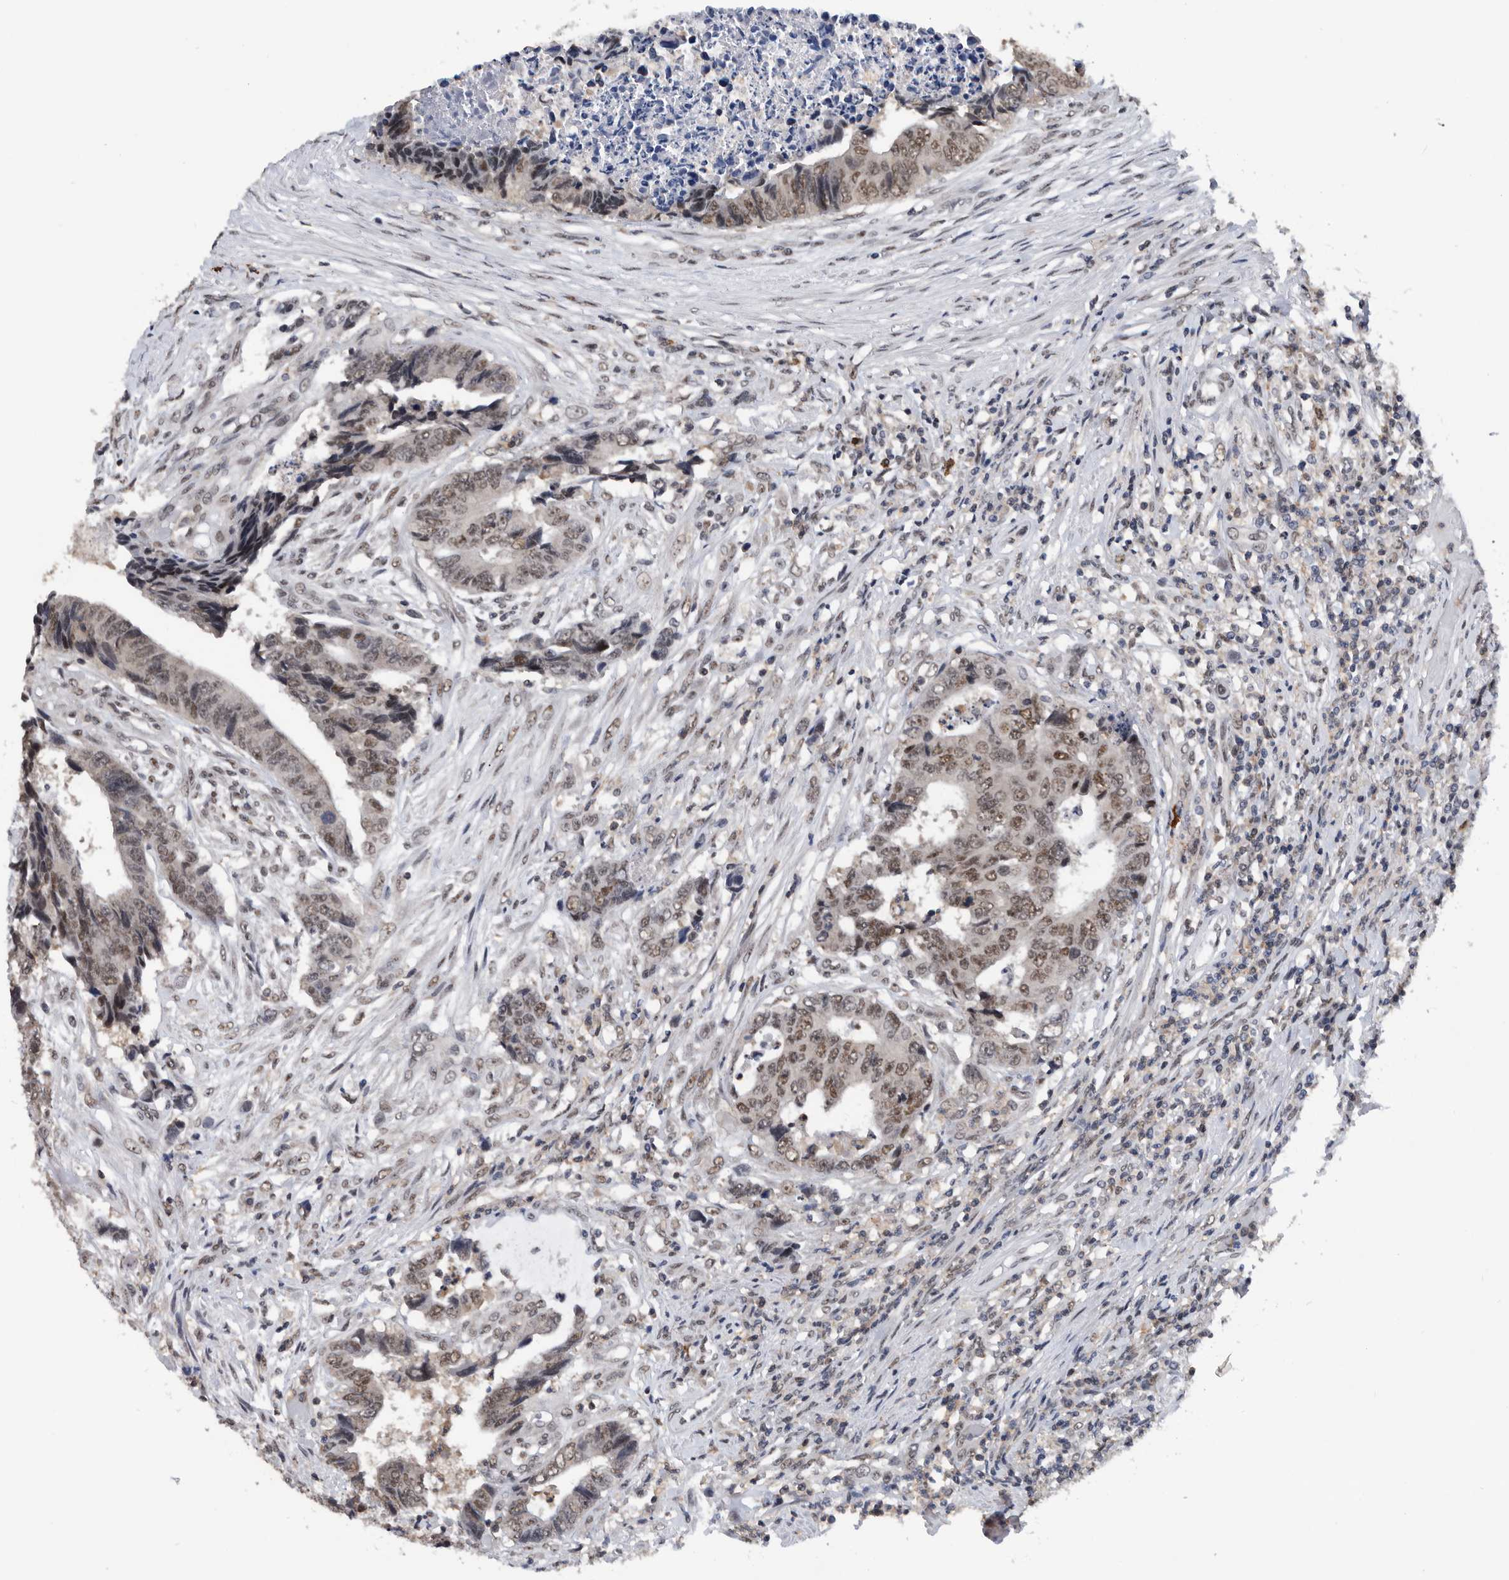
{"staining": {"intensity": "moderate", "quantity": ">75%", "location": "nuclear"}, "tissue": "colorectal cancer", "cell_type": "Tumor cells", "image_type": "cancer", "snomed": [{"axis": "morphology", "description": "Adenocarcinoma, NOS"}, {"axis": "topography", "description": "Rectum"}], "caption": "This image exhibits immunohistochemistry (IHC) staining of adenocarcinoma (colorectal), with medium moderate nuclear positivity in approximately >75% of tumor cells.", "gene": "ZNF260", "patient": {"sex": "male", "age": 84}}